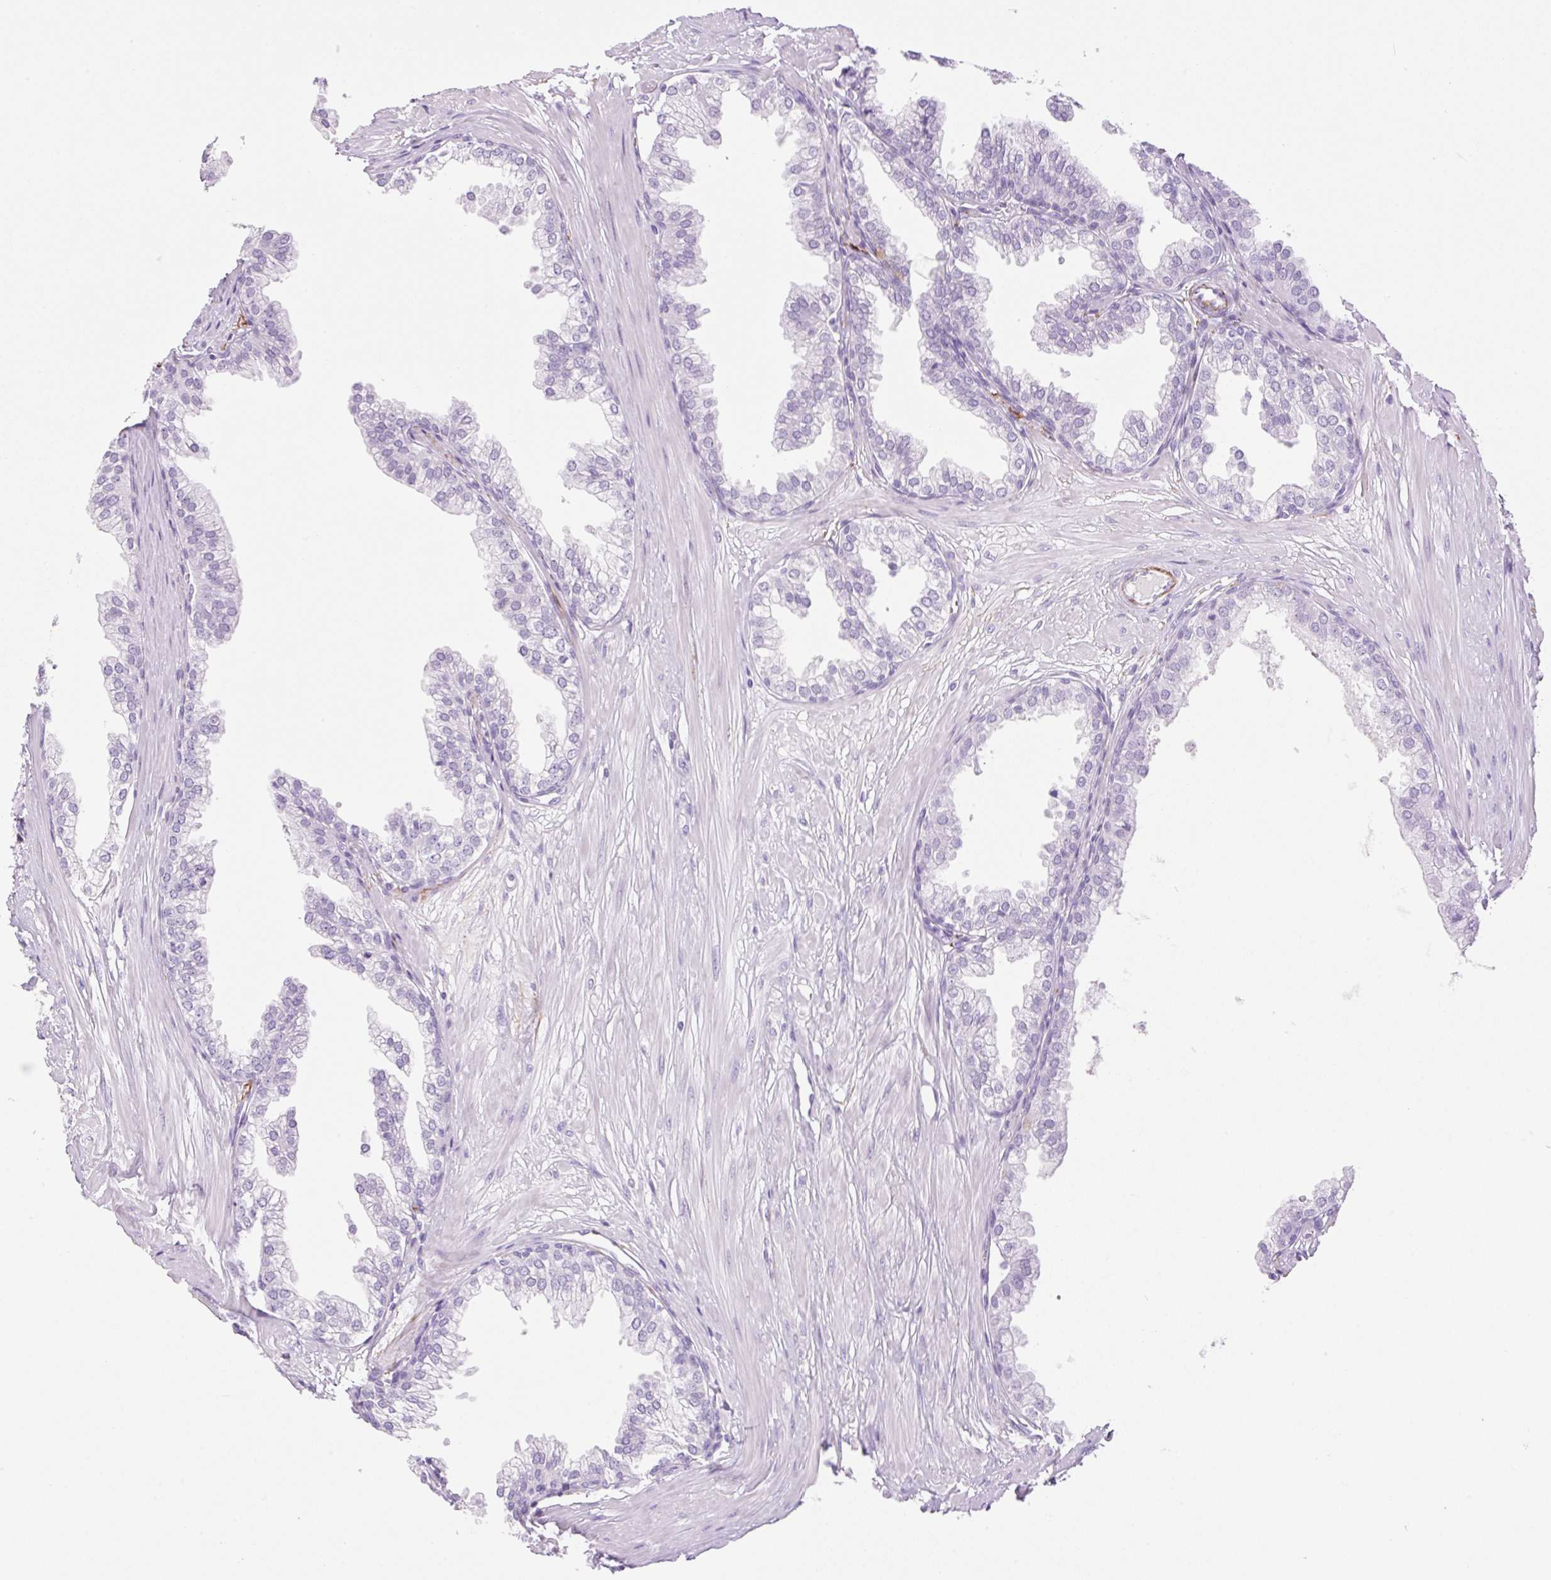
{"staining": {"intensity": "negative", "quantity": "none", "location": "none"}, "tissue": "prostate", "cell_type": "Glandular cells", "image_type": "normal", "snomed": [{"axis": "morphology", "description": "Normal tissue, NOS"}, {"axis": "topography", "description": "Prostate"}, {"axis": "topography", "description": "Peripheral nerve tissue"}], "caption": "Immunohistochemistry photomicrograph of benign human prostate stained for a protein (brown), which displays no positivity in glandular cells.", "gene": "SP140L", "patient": {"sex": "male", "age": 55}}